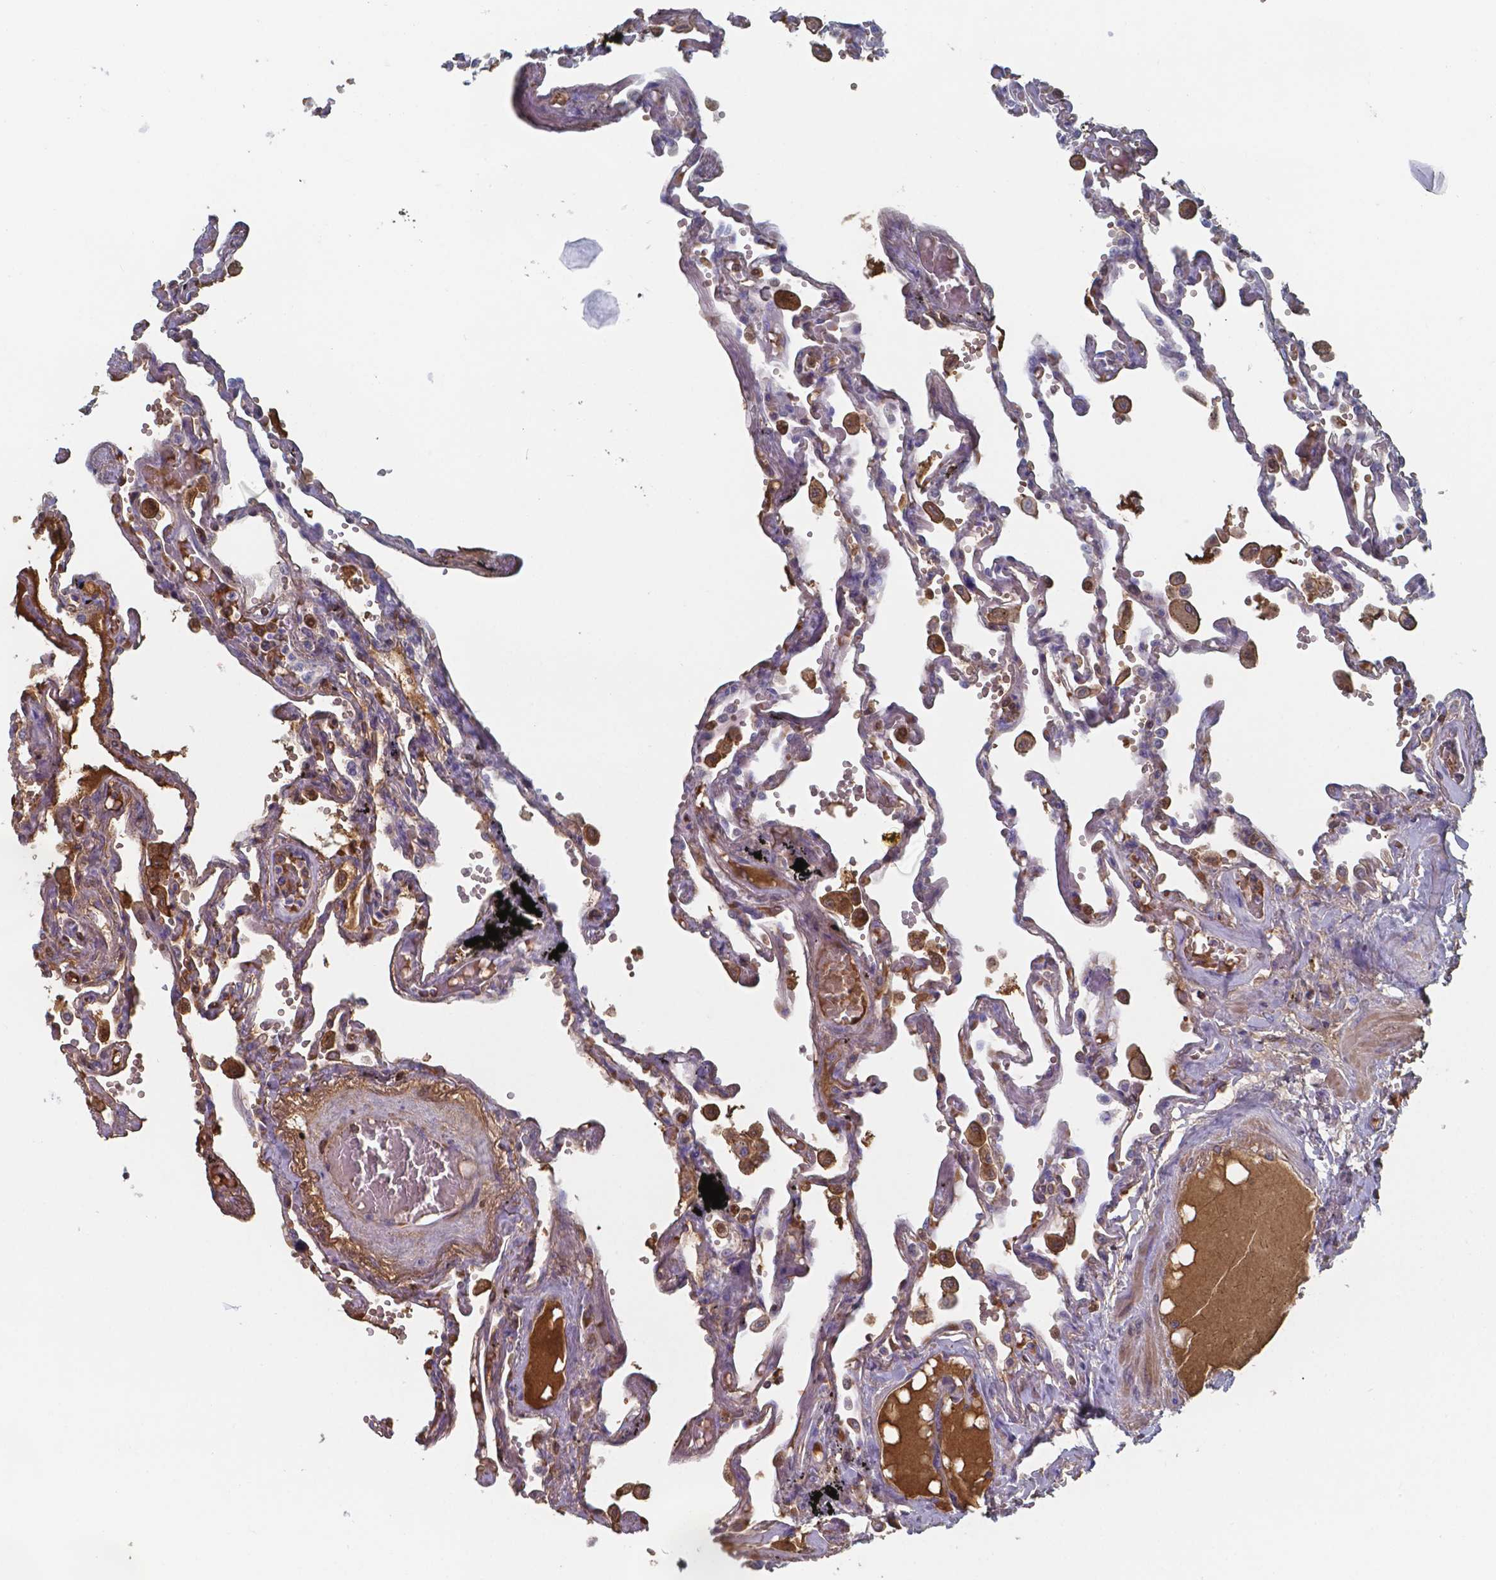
{"staining": {"intensity": "negative", "quantity": "none", "location": "none"}, "tissue": "lung", "cell_type": "Alveolar cells", "image_type": "normal", "snomed": [{"axis": "morphology", "description": "Normal tissue, NOS"}, {"axis": "morphology", "description": "Adenocarcinoma, NOS"}, {"axis": "topography", "description": "Cartilage tissue"}, {"axis": "topography", "description": "Lung"}], "caption": "The histopathology image exhibits no significant expression in alveolar cells of lung.", "gene": "BTBD17", "patient": {"sex": "female", "age": 67}}